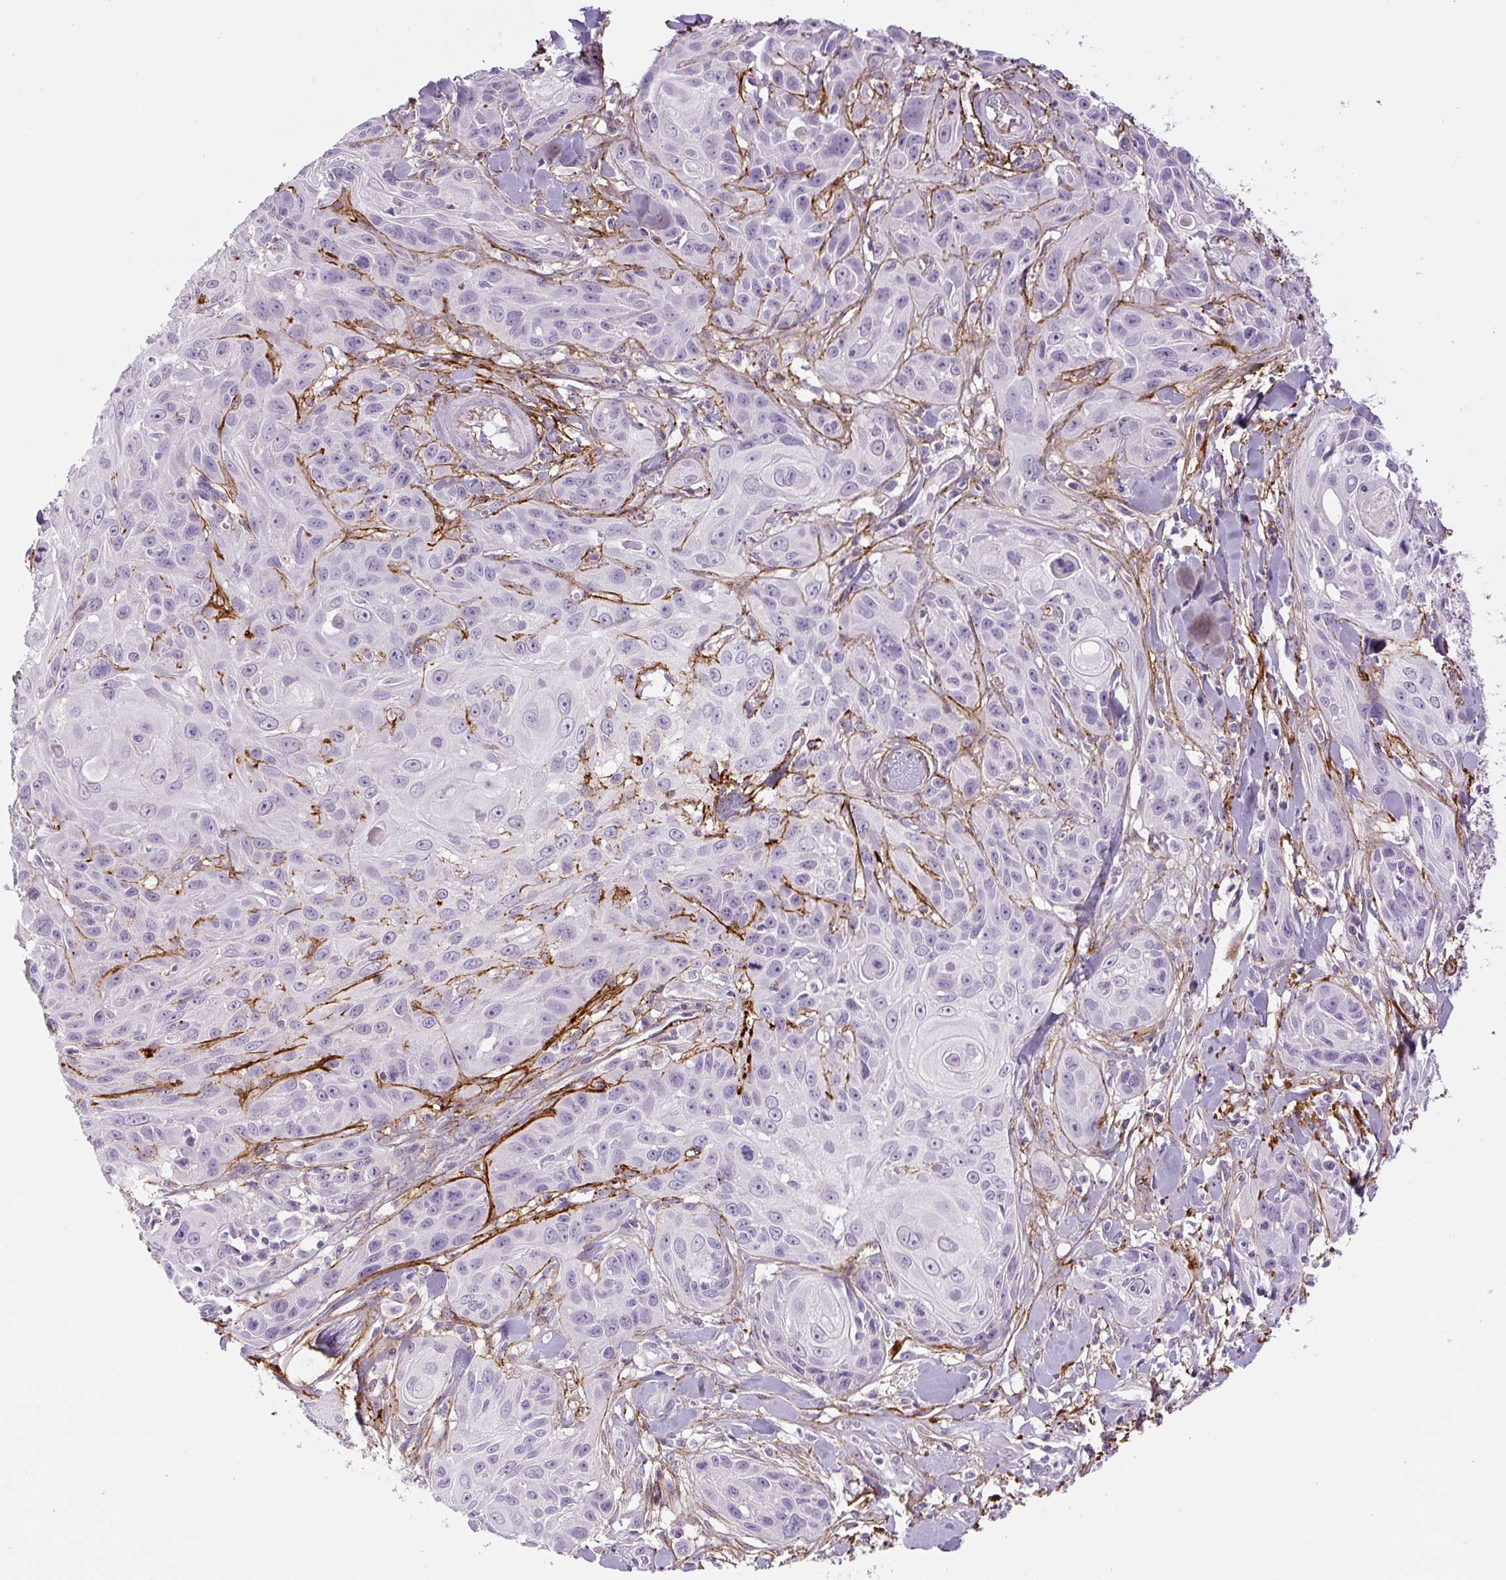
{"staining": {"intensity": "negative", "quantity": "none", "location": "none"}, "tissue": "skin cancer", "cell_type": "Tumor cells", "image_type": "cancer", "snomed": [{"axis": "morphology", "description": "Squamous cell carcinoma, NOS"}, {"axis": "topography", "description": "Skin"}, {"axis": "topography", "description": "Vulva"}], "caption": "The micrograph displays no significant expression in tumor cells of skin cancer. (Brightfield microscopy of DAB IHC at high magnification).", "gene": "FBN1", "patient": {"sex": "female", "age": 83}}